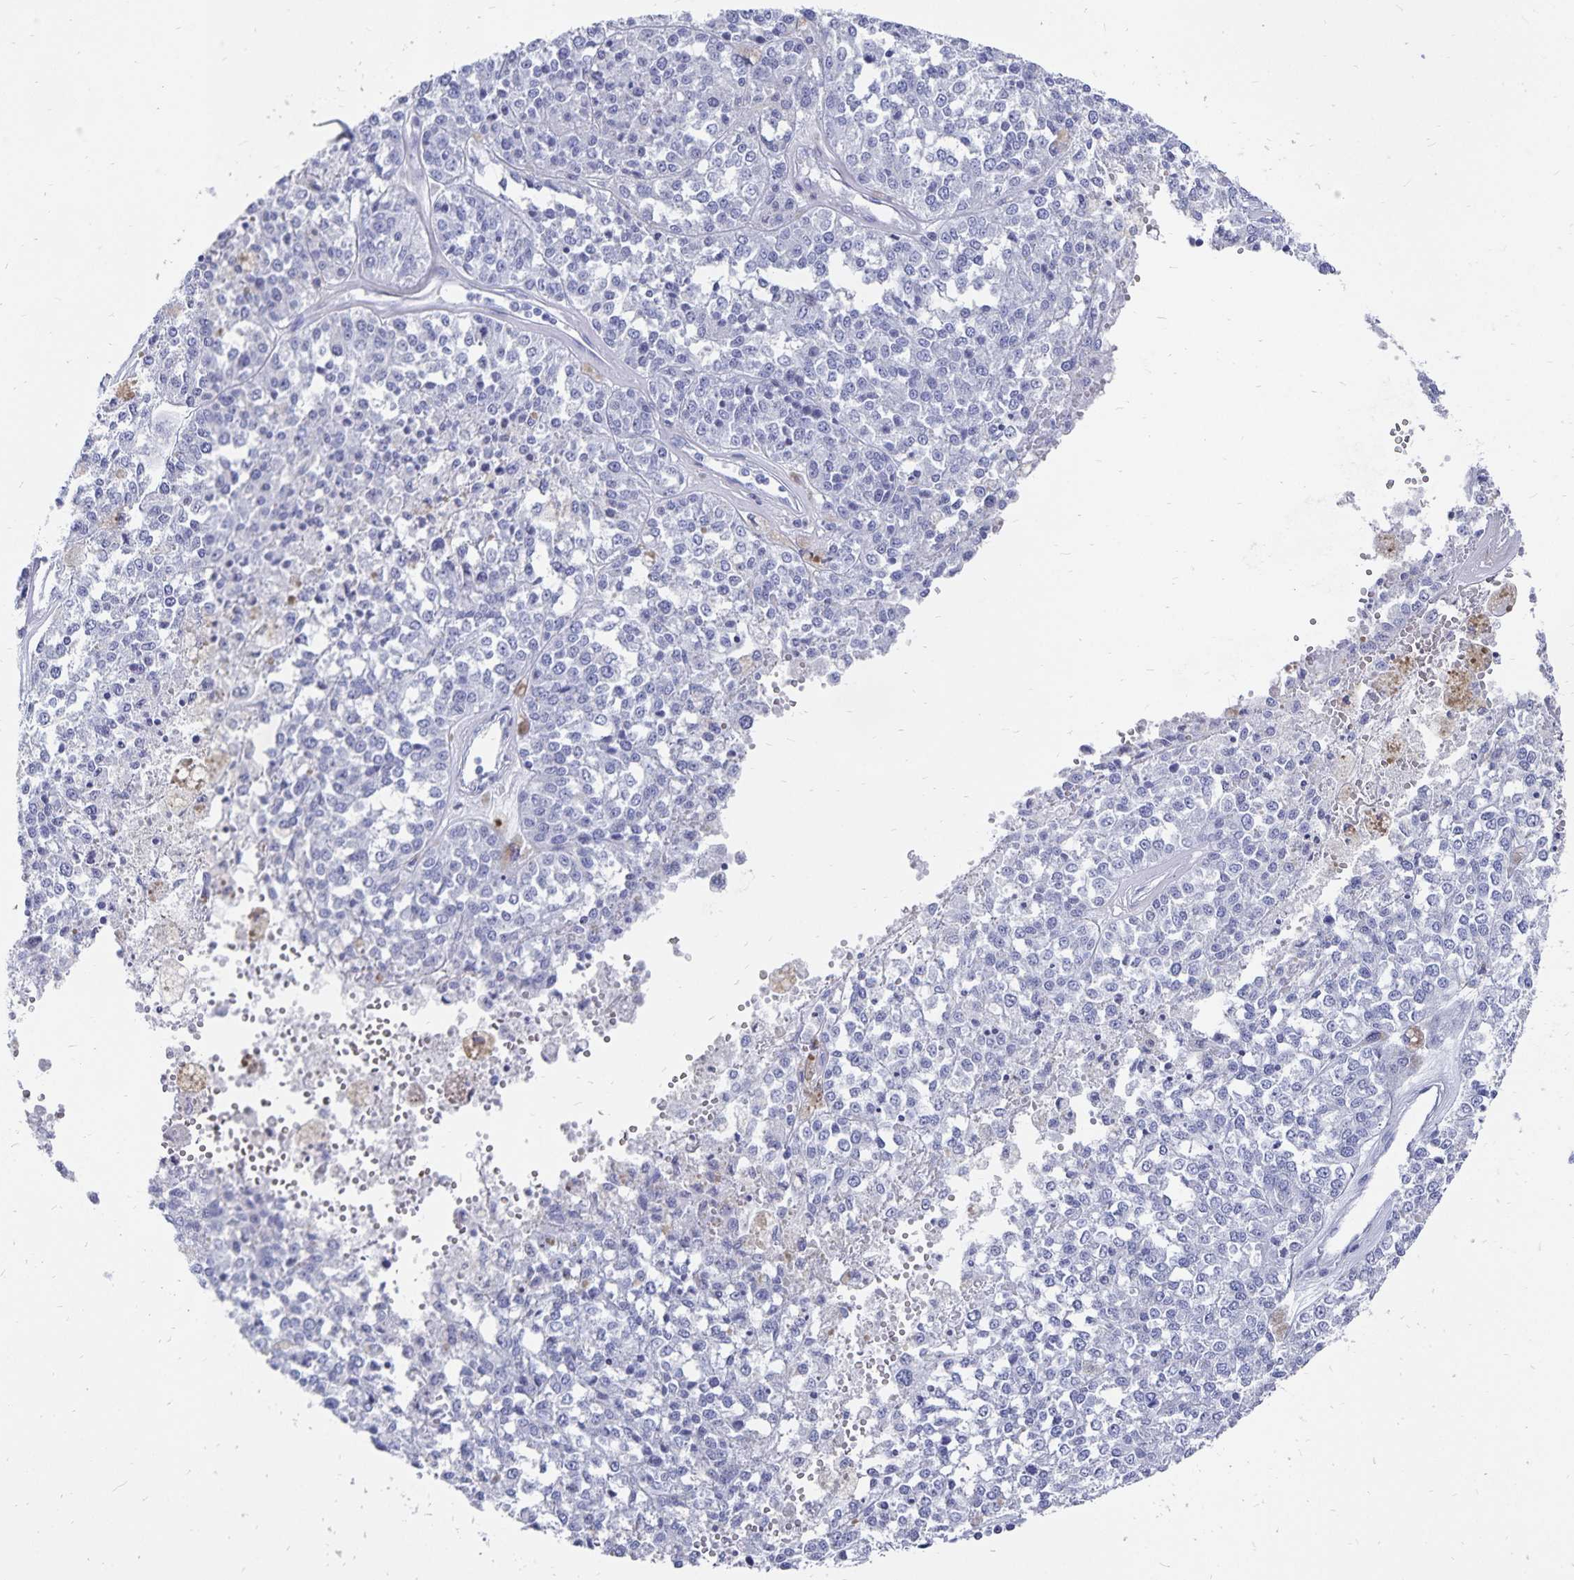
{"staining": {"intensity": "negative", "quantity": "none", "location": "none"}, "tissue": "melanoma", "cell_type": "Tumor cells", "image_type": "cancer", "snomed": [{"axis": "morphology", "description": "Malignant melanoma, Metastatic site"}, {"axis": "topography", "description": "Lymph node"}], "caption": "DAB (3,3'-diaminobenzidine) immunohistochemical staining of malignant melanoma (metastatic site) shows no significant expression in tumor cells.", "gene": "ADH1A", "patient": {"sex": "female", "age": 64}}